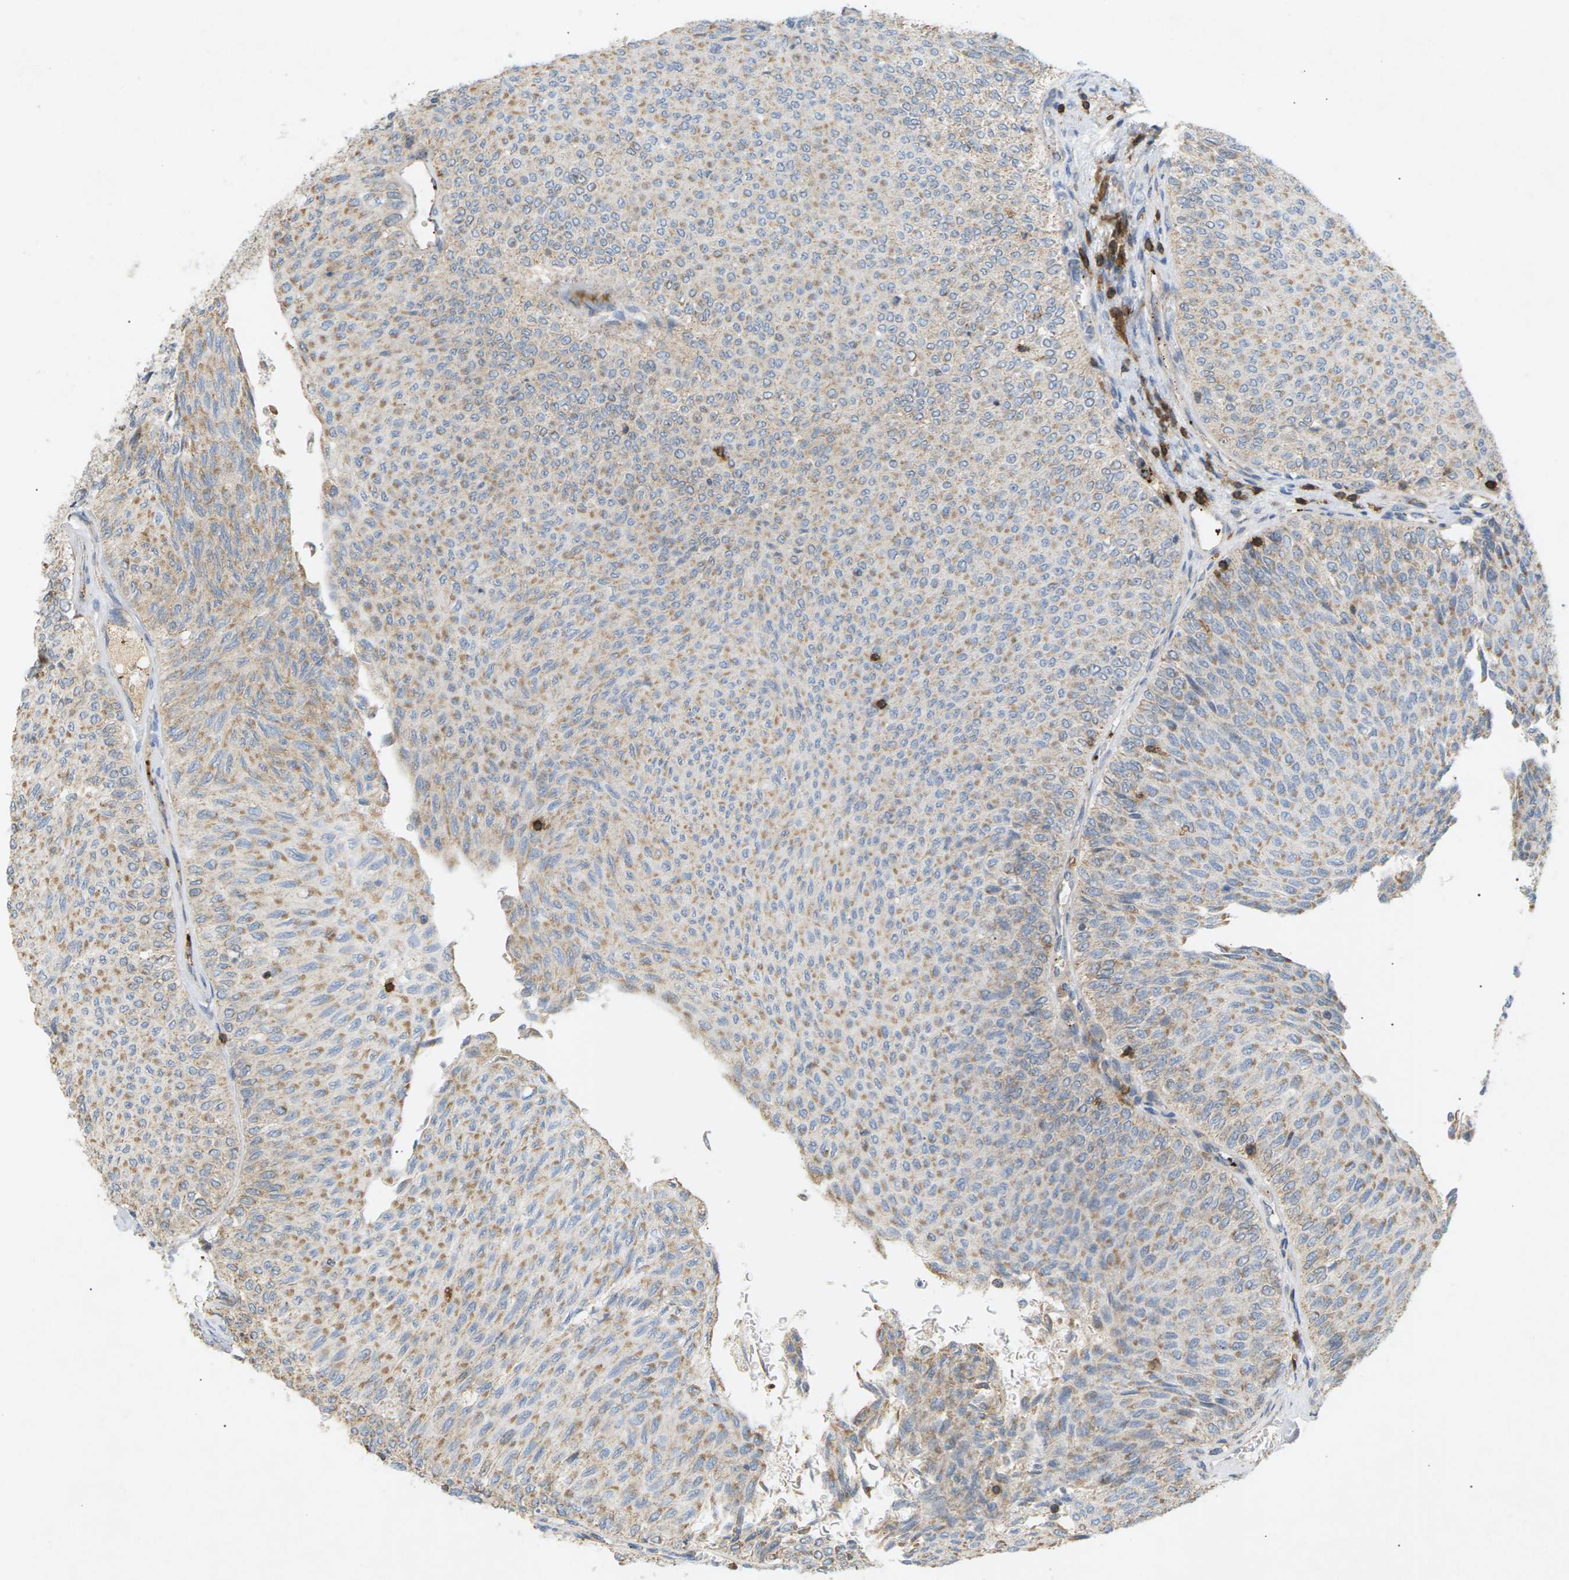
{"staining": {"intensity": "moderate", "quantity": "25%-75%", "location": "cytoplasmic/membranous"}, "tissue": "urothelial cancer", "cell_type": "Tumor cells", "image_type": "cancer", "snomed": [{"axis": "morphology", "description": "Urothelial carcinoma, Low grade"}, {"axis": "topography", "description": "Urinary bladder"}], "caption": "Urothelial cancer was stained to show a protein in brown. There is medium levels of moderate cytoplasmic/membranous expression in approximately 25%-75% of tumor cells.", "gene": "LIME1", "patient": {"sex": "male", "age": 78}}